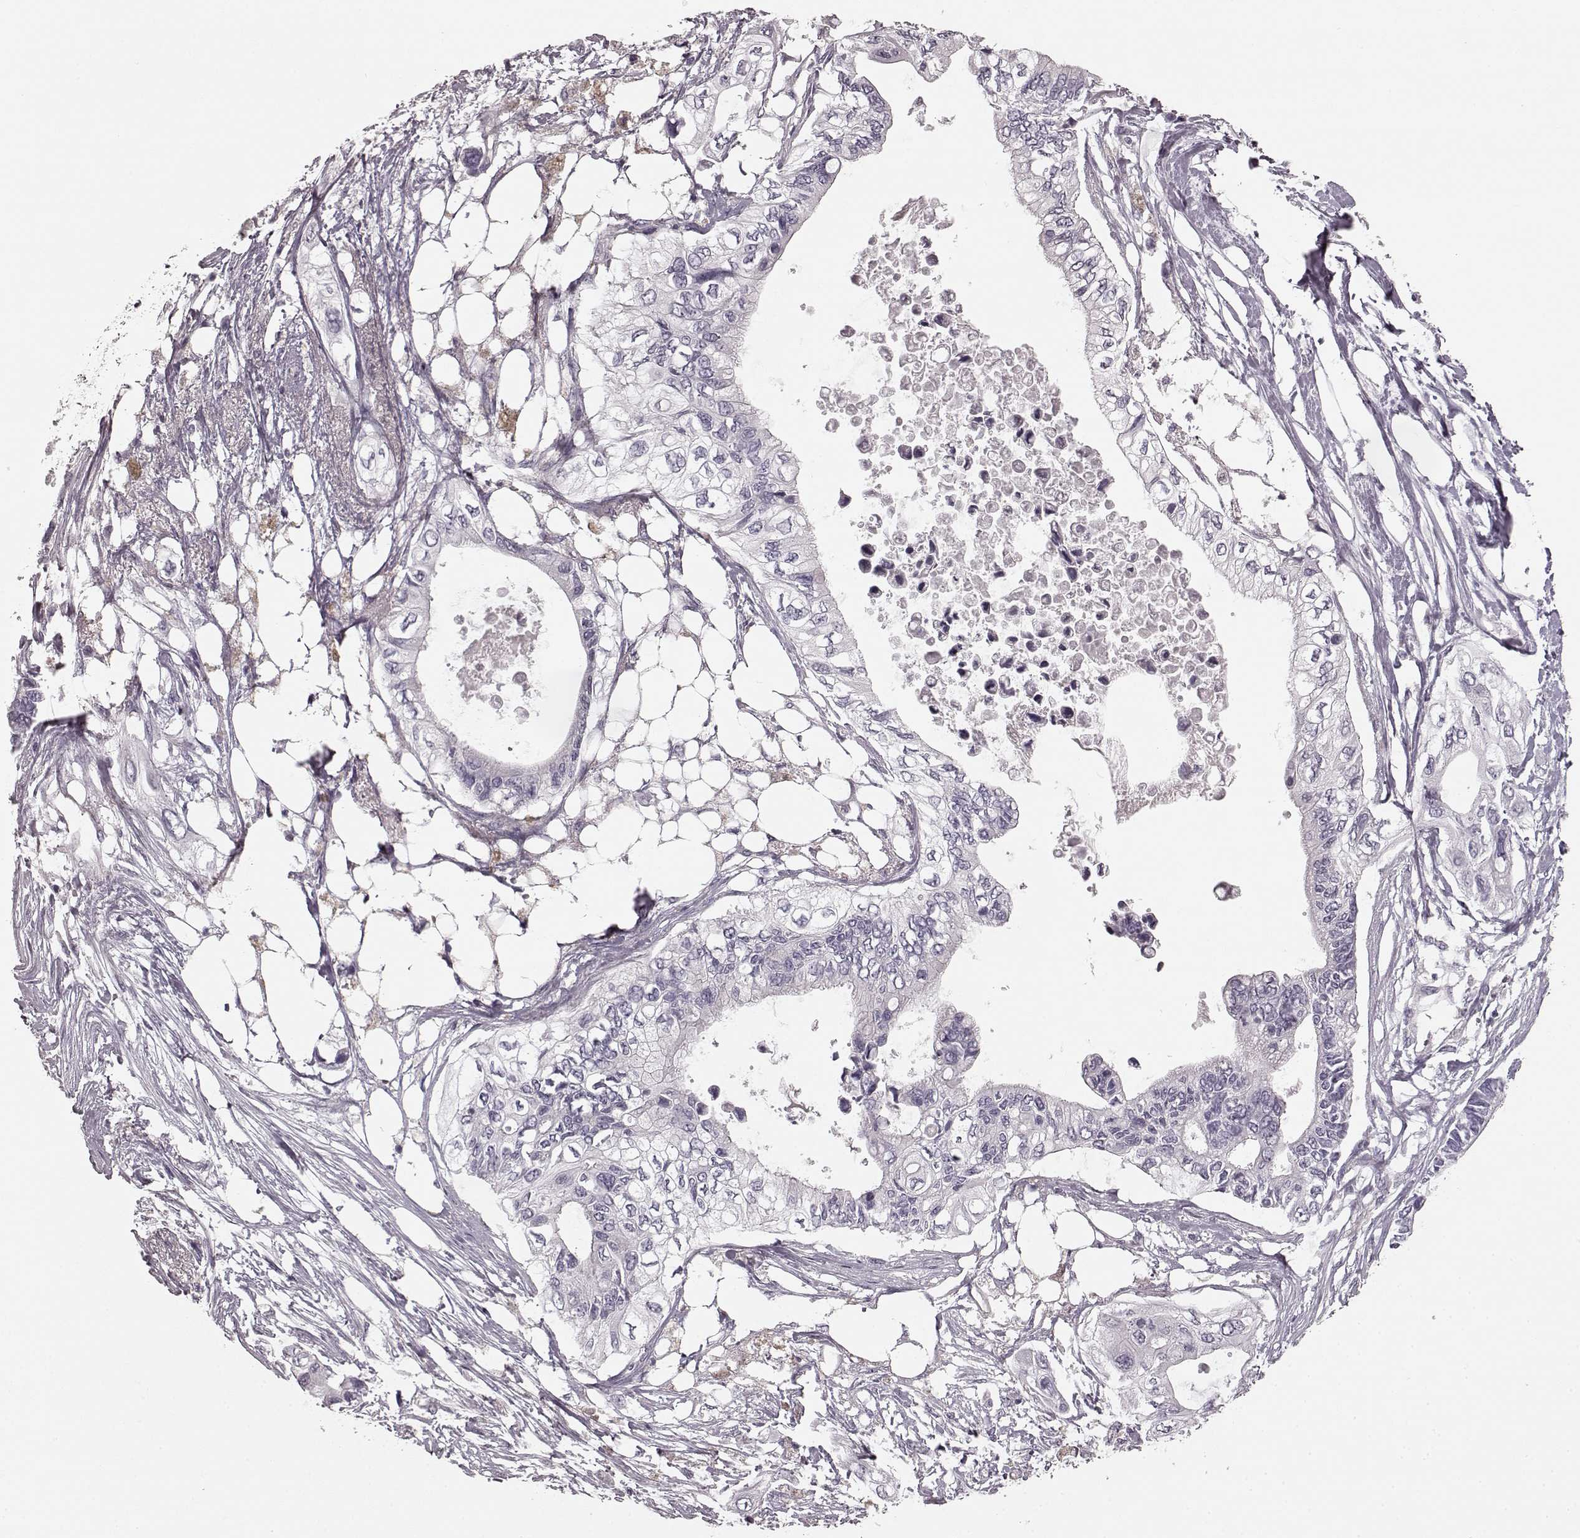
{"staining": {"intensity": "negative", "quantity": "none", "location": "none"}, "tissue": "pancreatic cancer", "cell_type": "Tumor cells", "image_type": "cancer", "snomed": [{"axis": "morphology", "description": "Adenocarcinoma, NOS"}, {"axis": "topography", "description": "Pancreas"}], "caption": "Immunohistochemical staining of human pancreatic cancer shows no significant staining in tumor cells.", "gene": "PRKCE", "patient": {"sex": "female", "age": 63}}